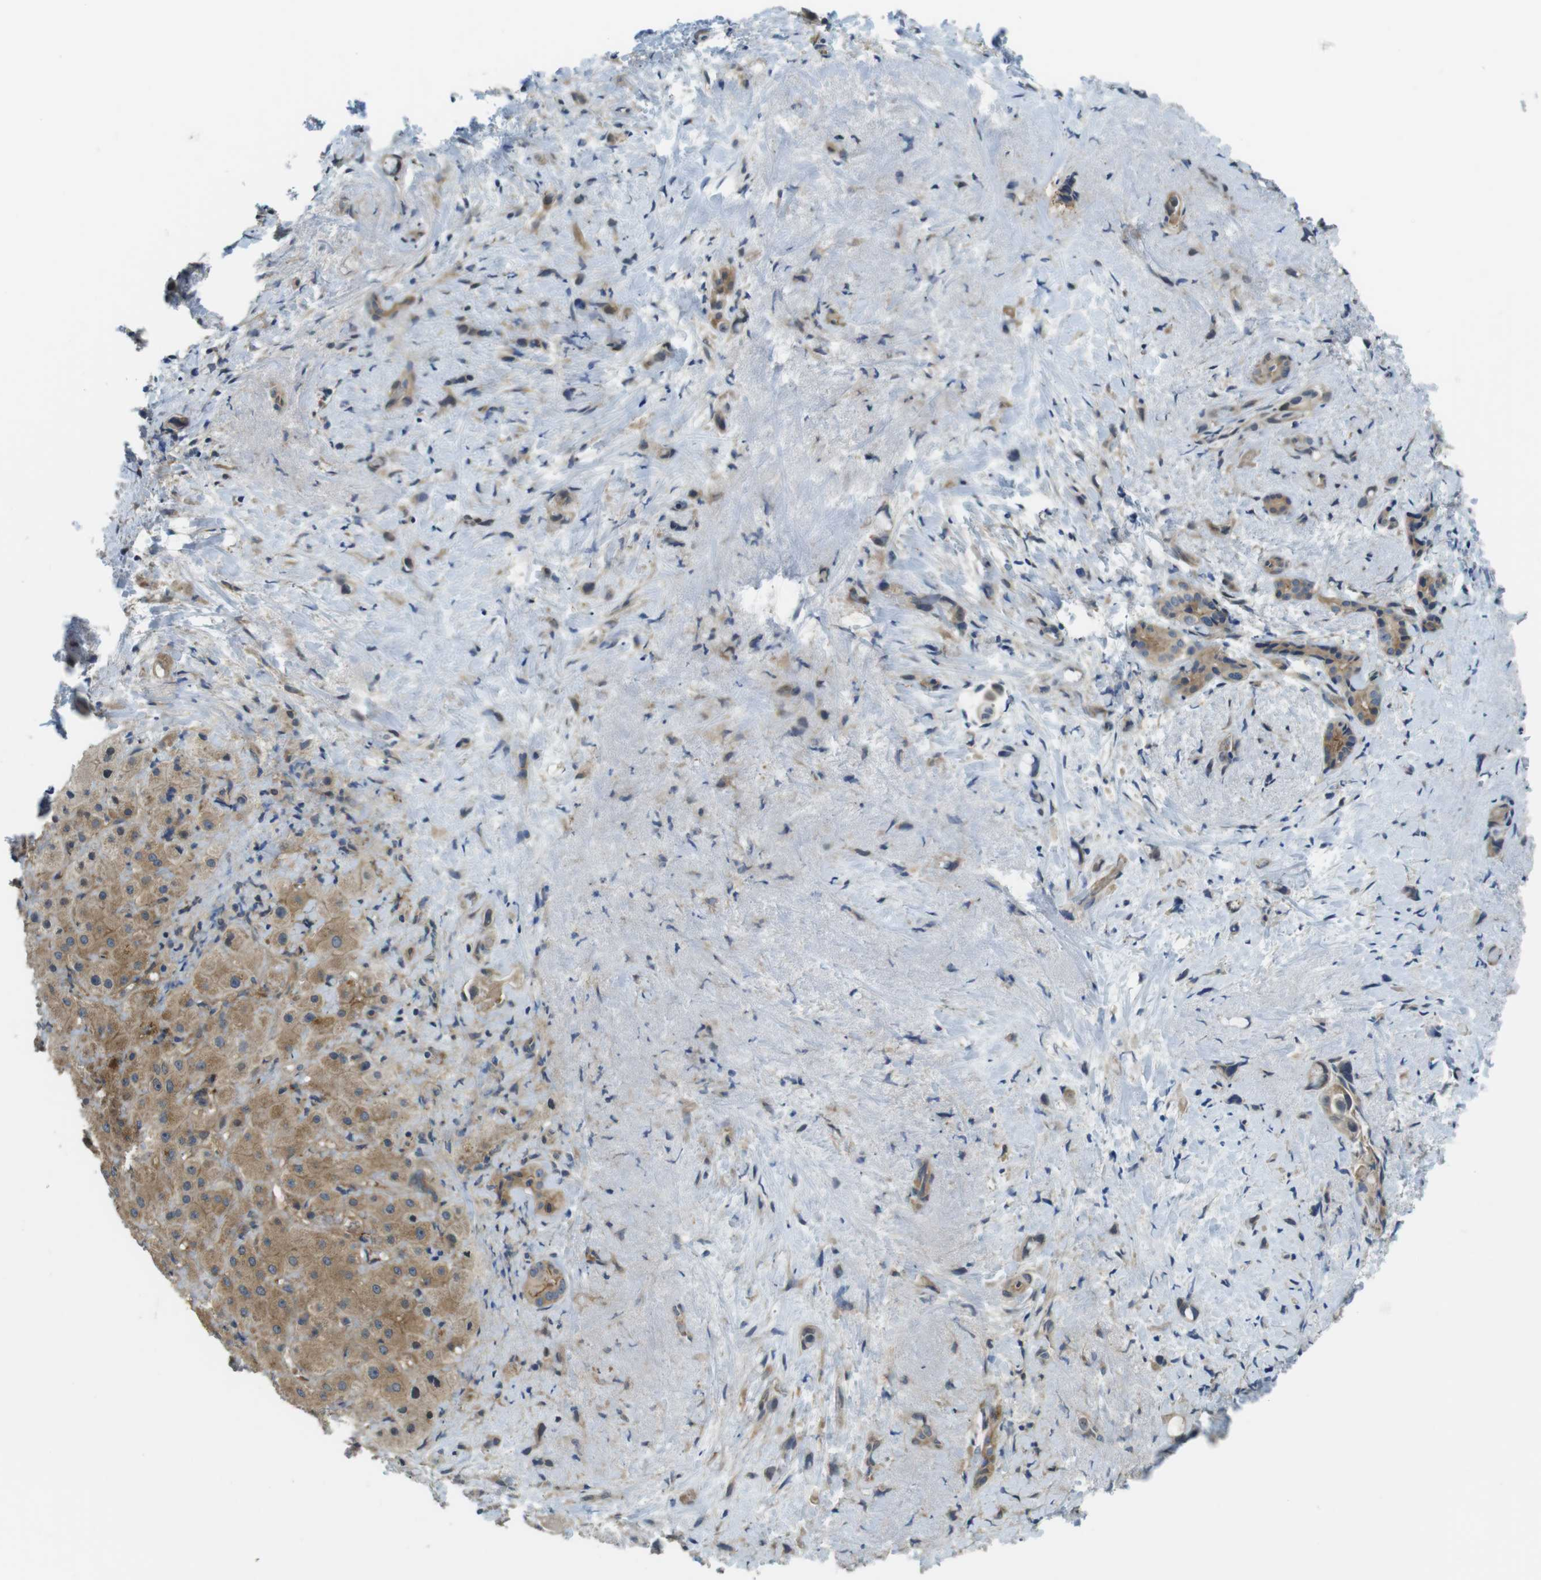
{"staining": {"intensity": "moderate", "quantity": "25%-75%", "location": "cytoplasmic/membranous"}, "tissue": "liver cancer", "cell_type": "Tumor cells", "image_type": "cancer", "snomed": [{"axis": "morphology", "description": "Cholangiocarcinoma"}, {"axis": "topography", "description": "Liver"}], "caption": "A medium amount of moderate cytoplasmic/membranous expression is identified in approximately 25%-75% of tumor cells in liver cancer tissue. The protein of interest is stained brown, and the nuclei are stained in blue (DAB (3,3'-diaminobenzidine) IHC with brightfield microscopy, high magnification).", "gene": "ABHD15", "patient": {"sex": "female", "age": 65}}